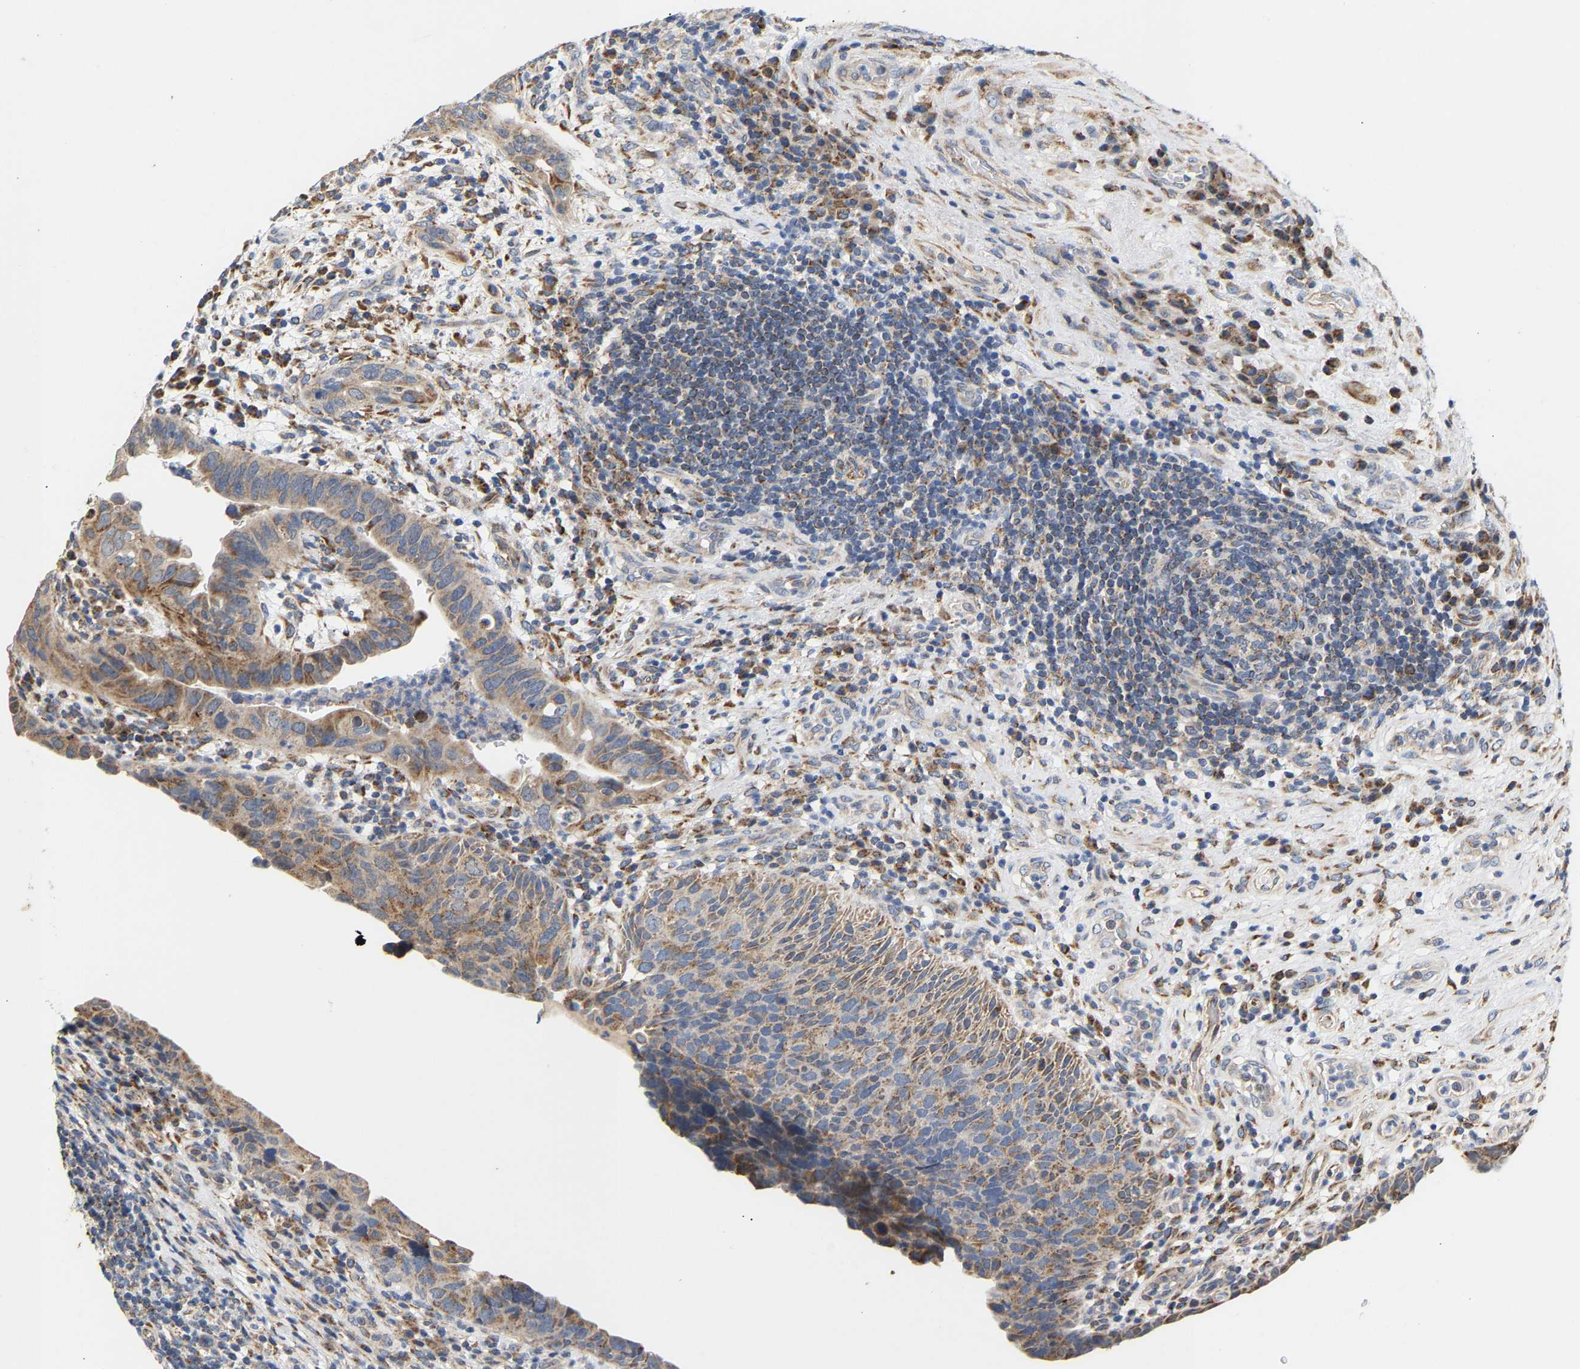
{"staining": {"intensity": "moderate", "quantity": "25%-75%", "location": "cytoplasmic/membranous"}, "tissue": "urothelial cancer", "cell_type": "Tumor cells", "image_type": "cancer", "snomed": [{"axis": "morphology", "description": "Urothelial carcinoma, High grade"}, {"axis": "topography", "description": "Urinary bladder"}], "caption": "Protein staining exhibits moderate cytoplasmic/membranous expression in approximately 25%-75% of tumor cells in high-grade urothelial carcinoma.", "gene": "TMEM168", "patient": {"sex": "female", "age": 82}}